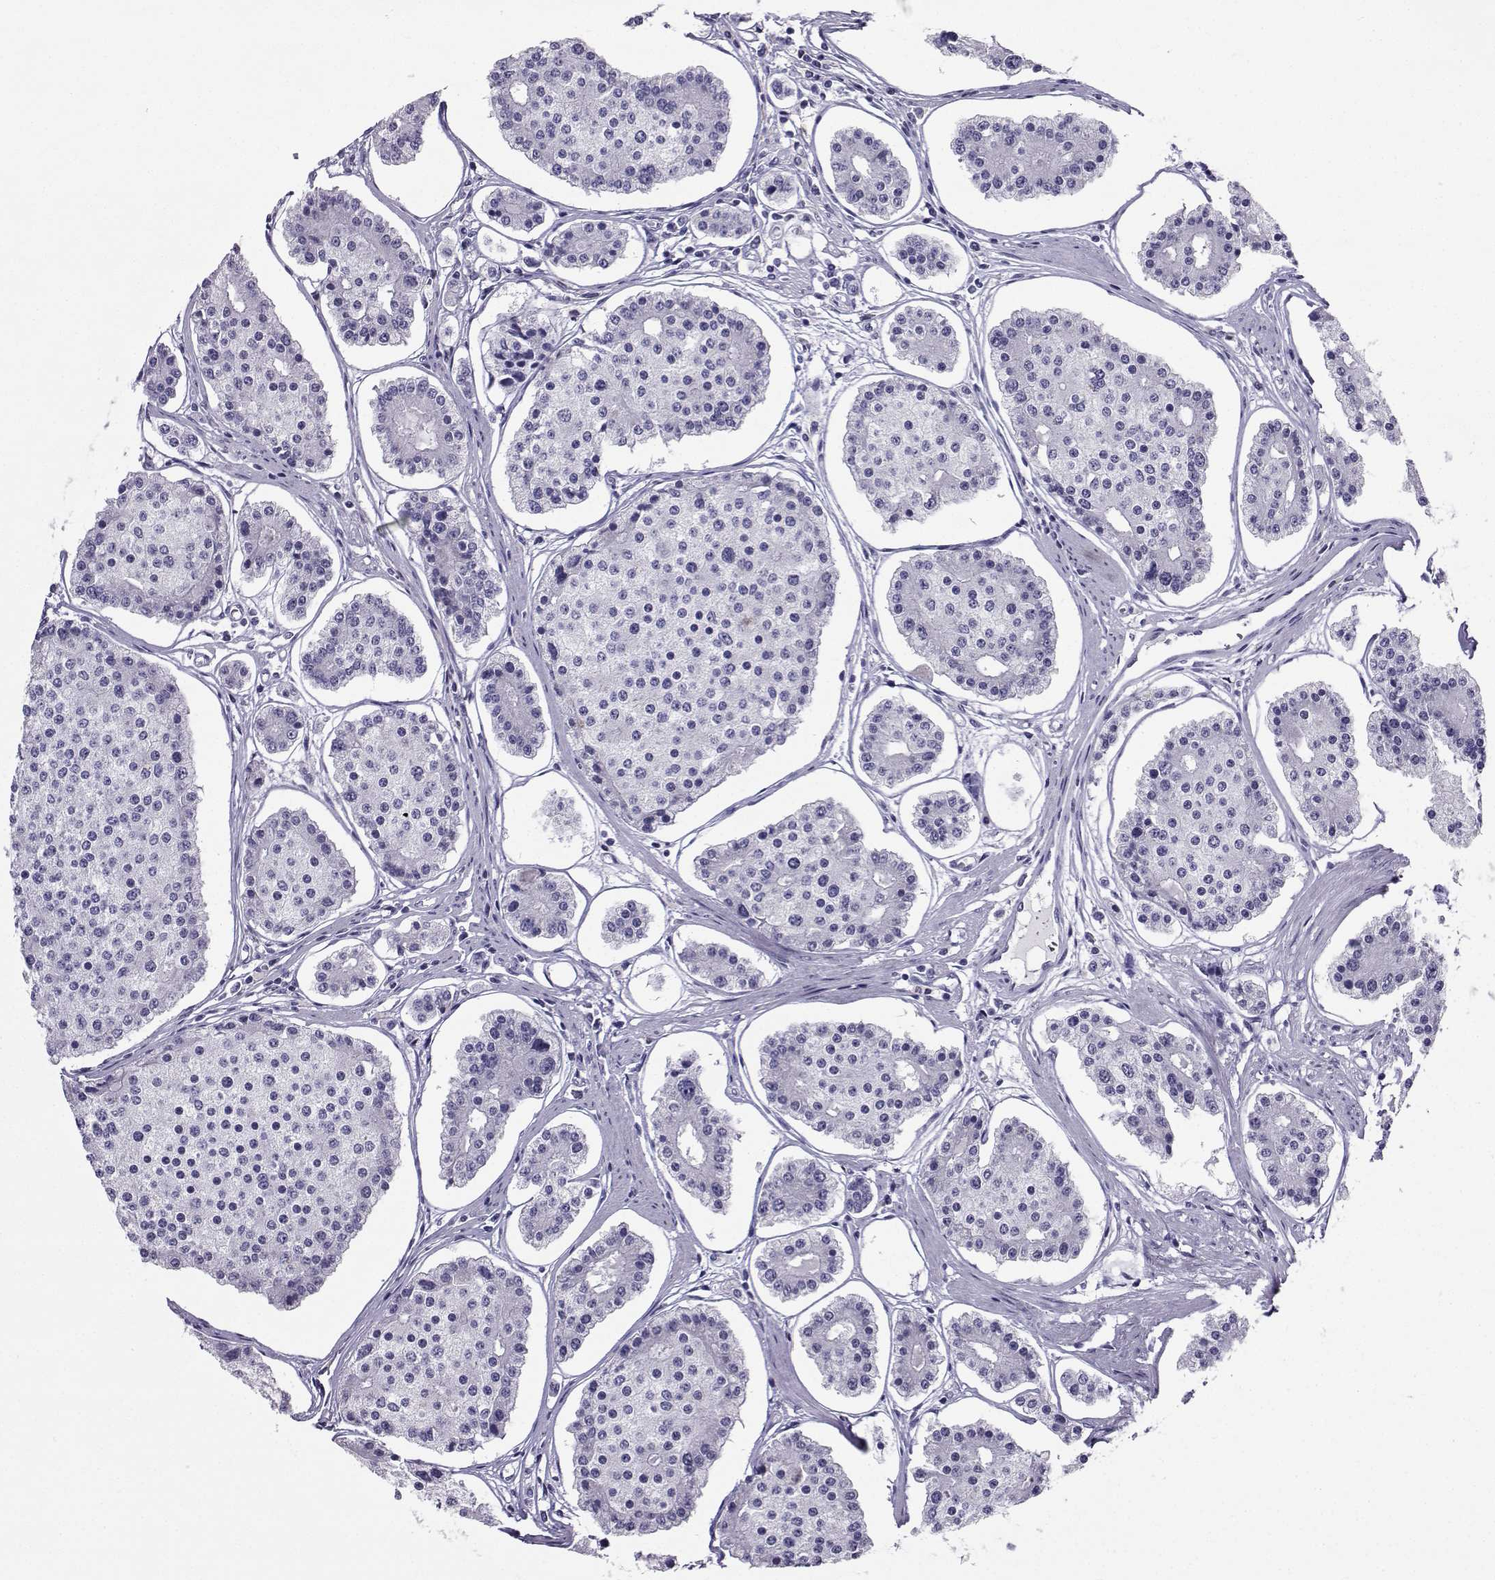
{"staining": {"intensity": "negative", "quantity": "none", "location": "none"}, "tissue": "carcinoid", "cell_type": "Tumor cells", "image_type": "cancer", "snomed": [{"axis": "morphology", "description": "Carcinoid, malignant, NOS"}, {"axis": "topography", "description": "Small intestine"}], "caption": "The histopathology image exhibits no significant expression in tumor cells of malignant carcinoid.", "gene": "SLC18A2", "patient": {"sex": "female", "age": 65}}